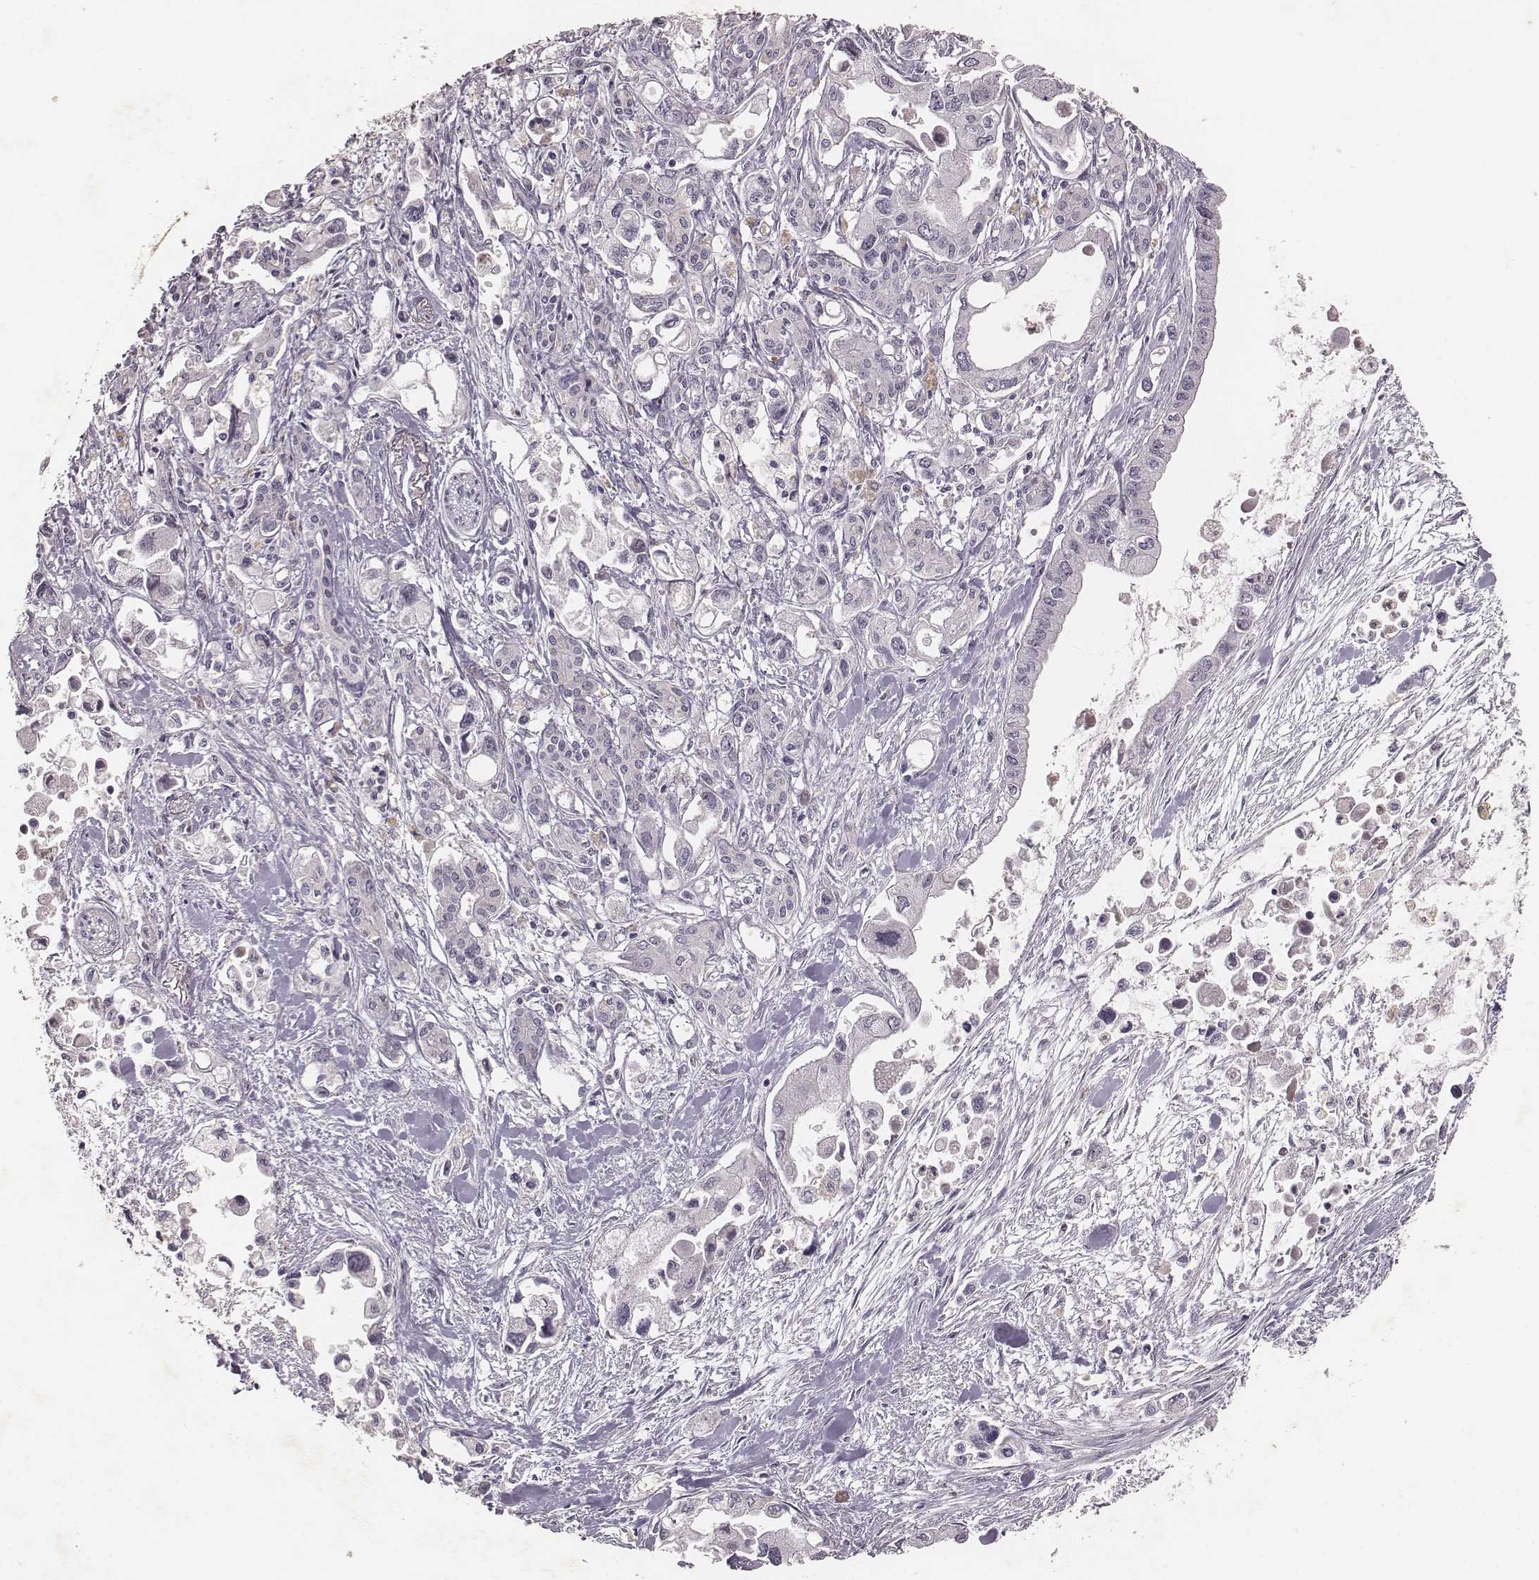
{"staining": {"intensity": "negative", "quantity": "none", "location": "none"}, "tissue": "pancreatic cancer", "cell_type": "Tumor cells", "image_type": "cancer", "snomed": [{"axis": "morphology", "description": "Adenocarcinoma, NOS"}, {"axis": "topography", "description": "Pancreas"}], "caption": "The immunohistochemistry (IHC) image has no significant expression in tumor cells of pancreatic cancer (adenocarcinoma) tissue. The staining was performed using DAB to visualize the protein expression in brown, while the nuclei were stained in blue with hematoxylin (Magnification: 20x).", "gene": "MADCAM1", "patient": {"sex": "female", "age": 61}}